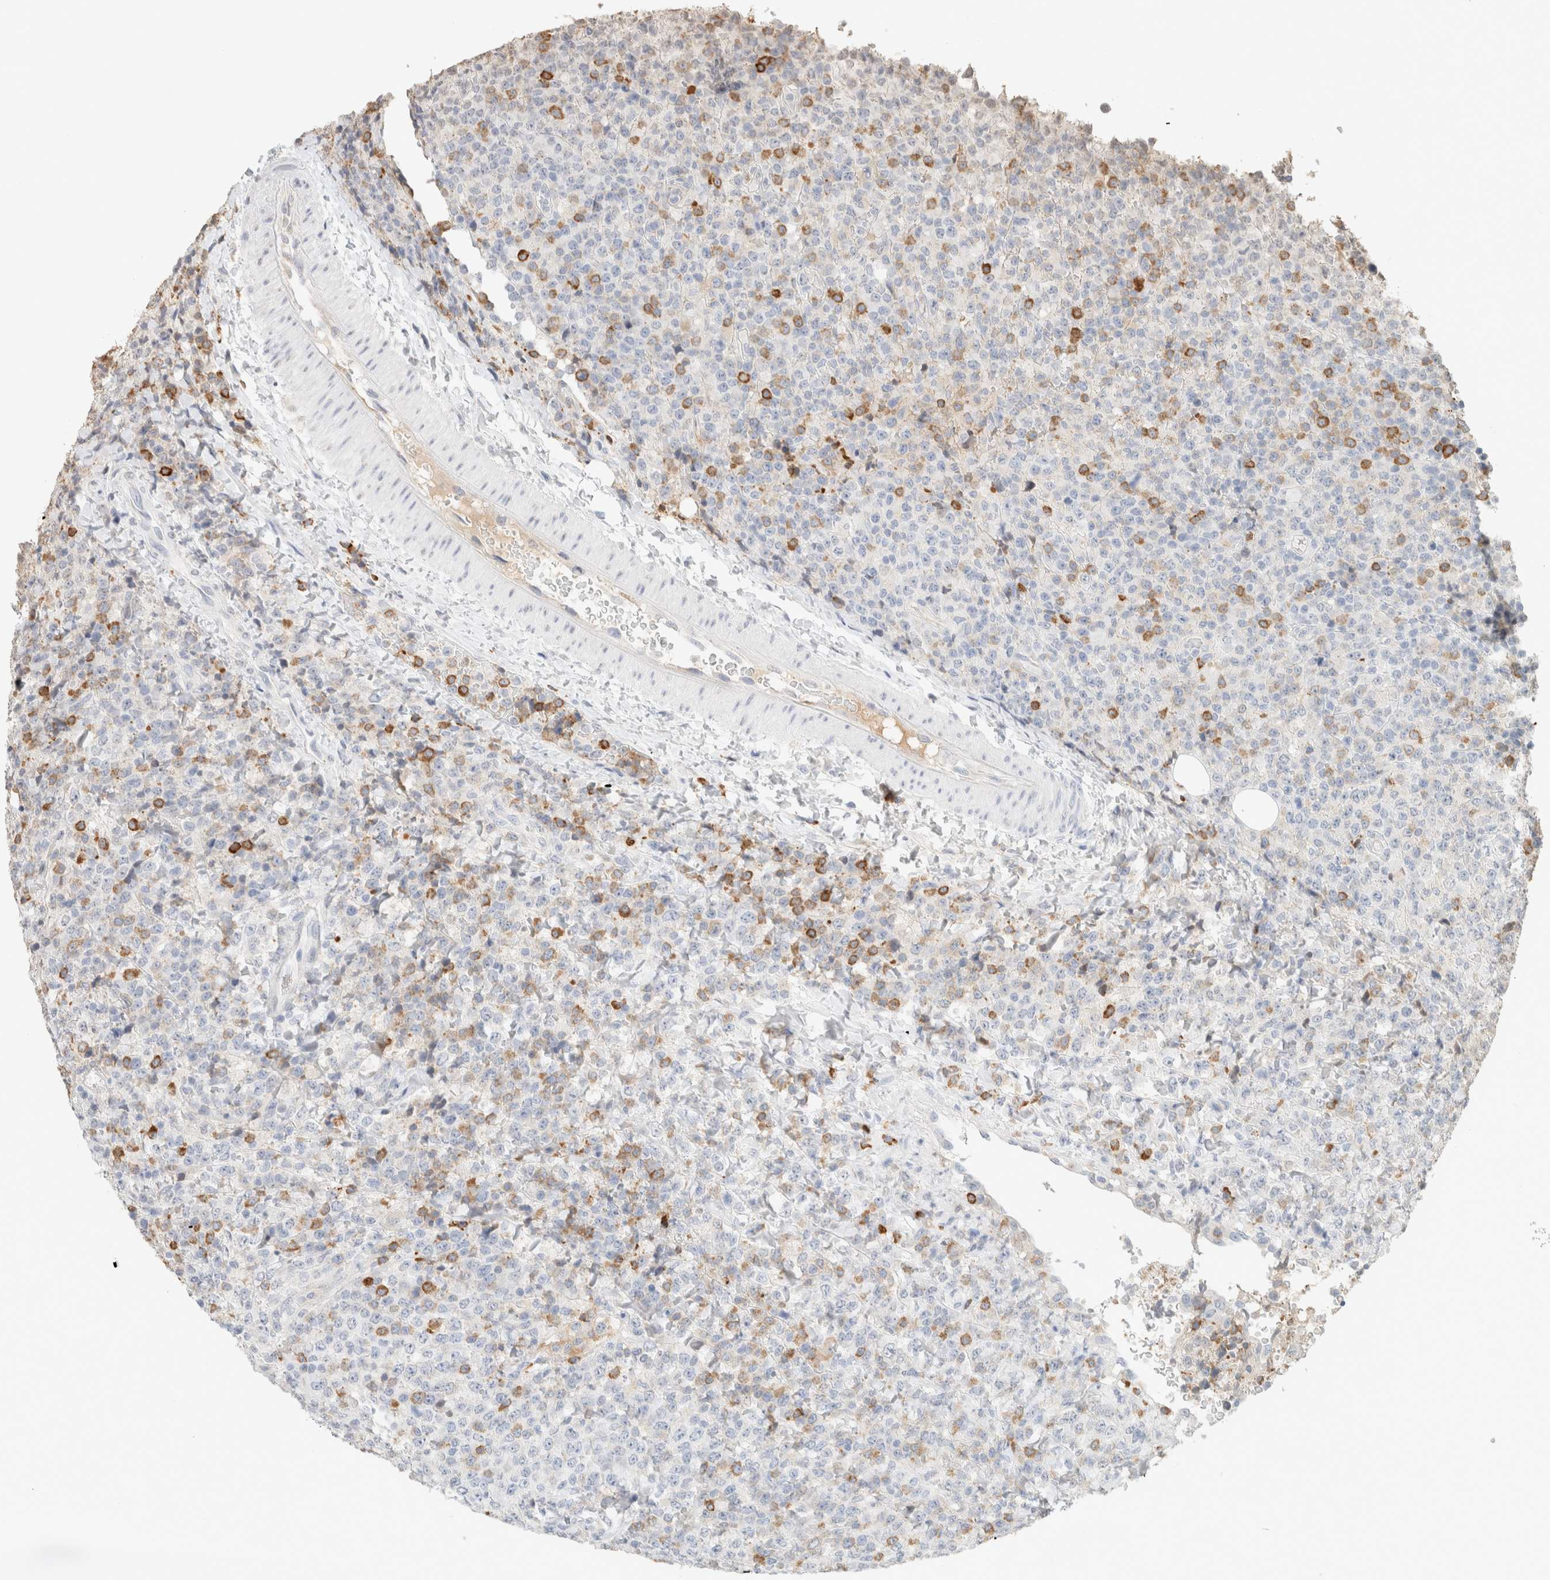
{"staining": {"intensity": "strong", "quantity": "<25%", "location": "cytoplasmic/membranous"}, "tissue": "lymphoma", "cell_type": "Tumor cells", "image_type": "cancer", "snomed": [{"axis": "morphology", "description": "Malignant lymphoma, non-Hodgkin's type, High grade"}, {"axis": "topography", "description": "Lymph node"}], "caption": "The histopathology image demonstrates staining of lymphoma, revealing strong cytoplasmic/membranous protein staining (brown color) within tumor cells.", "gene": "CD80", "patient": {"sex": "male", "age": 13}}